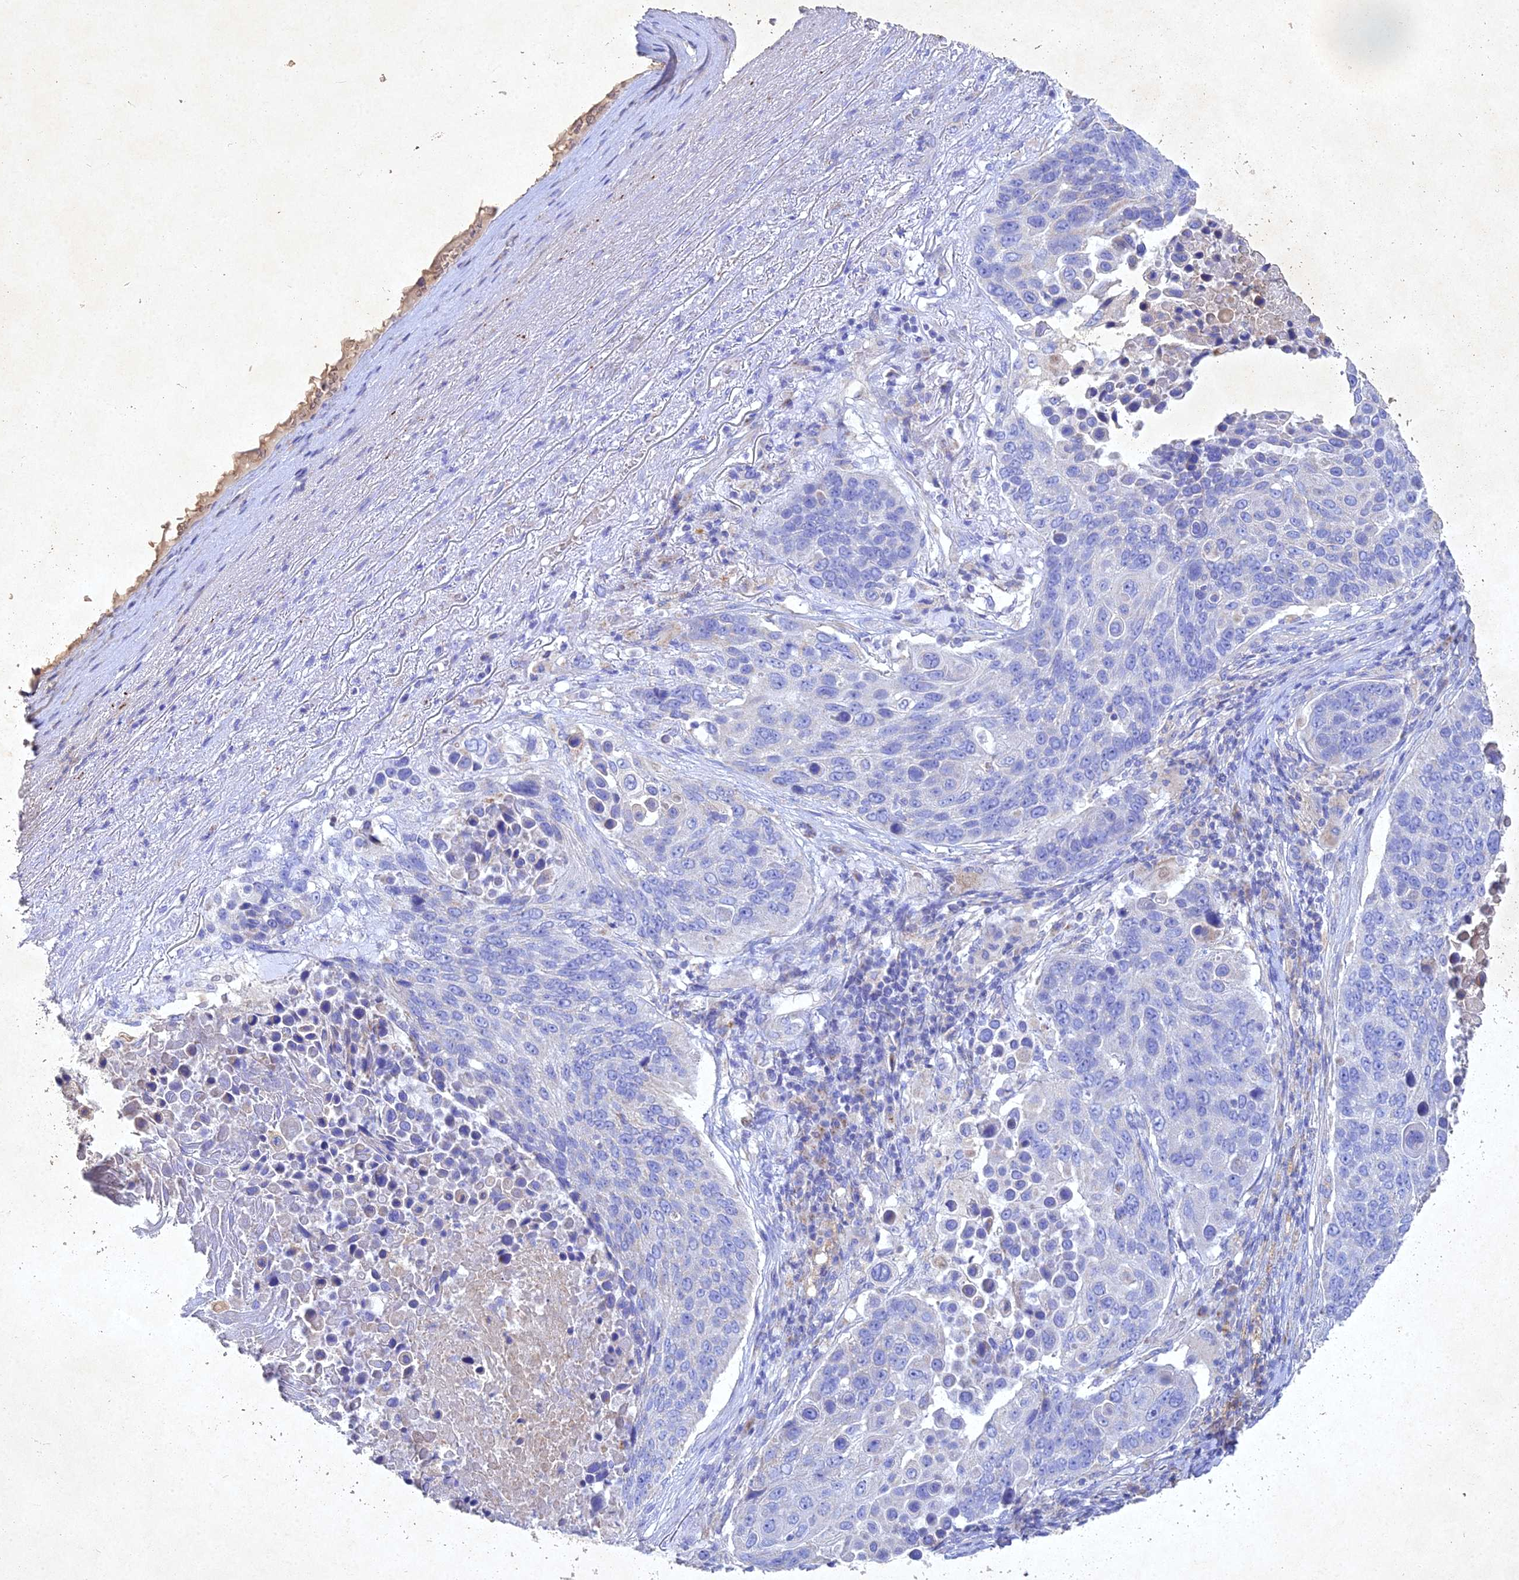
{"staining": {"intensity": "negative", "quantity": "none", "location": "none"}, "tissue": "lung cancer", "cell_type": "Tumor cells", "image_type": "cancer", "snomed": [{"axis": "morphology", "description": "Normal tissue, NOS"}, {"axis": "morphology", "description": "Squamous cell carcinoma, NOS"}, {"axis": "topography", "description": "Lymph node"}, {"axis": "topography", "description": "Lung"}], "caption": "This is a image of immunohistochemistry (IHC) staining of lung cancer (squamous cell carcinoma), which shows no staining in tumor cells.", "gene": "NDUFV1", "patient": {"sex": "male", "age": 66}}